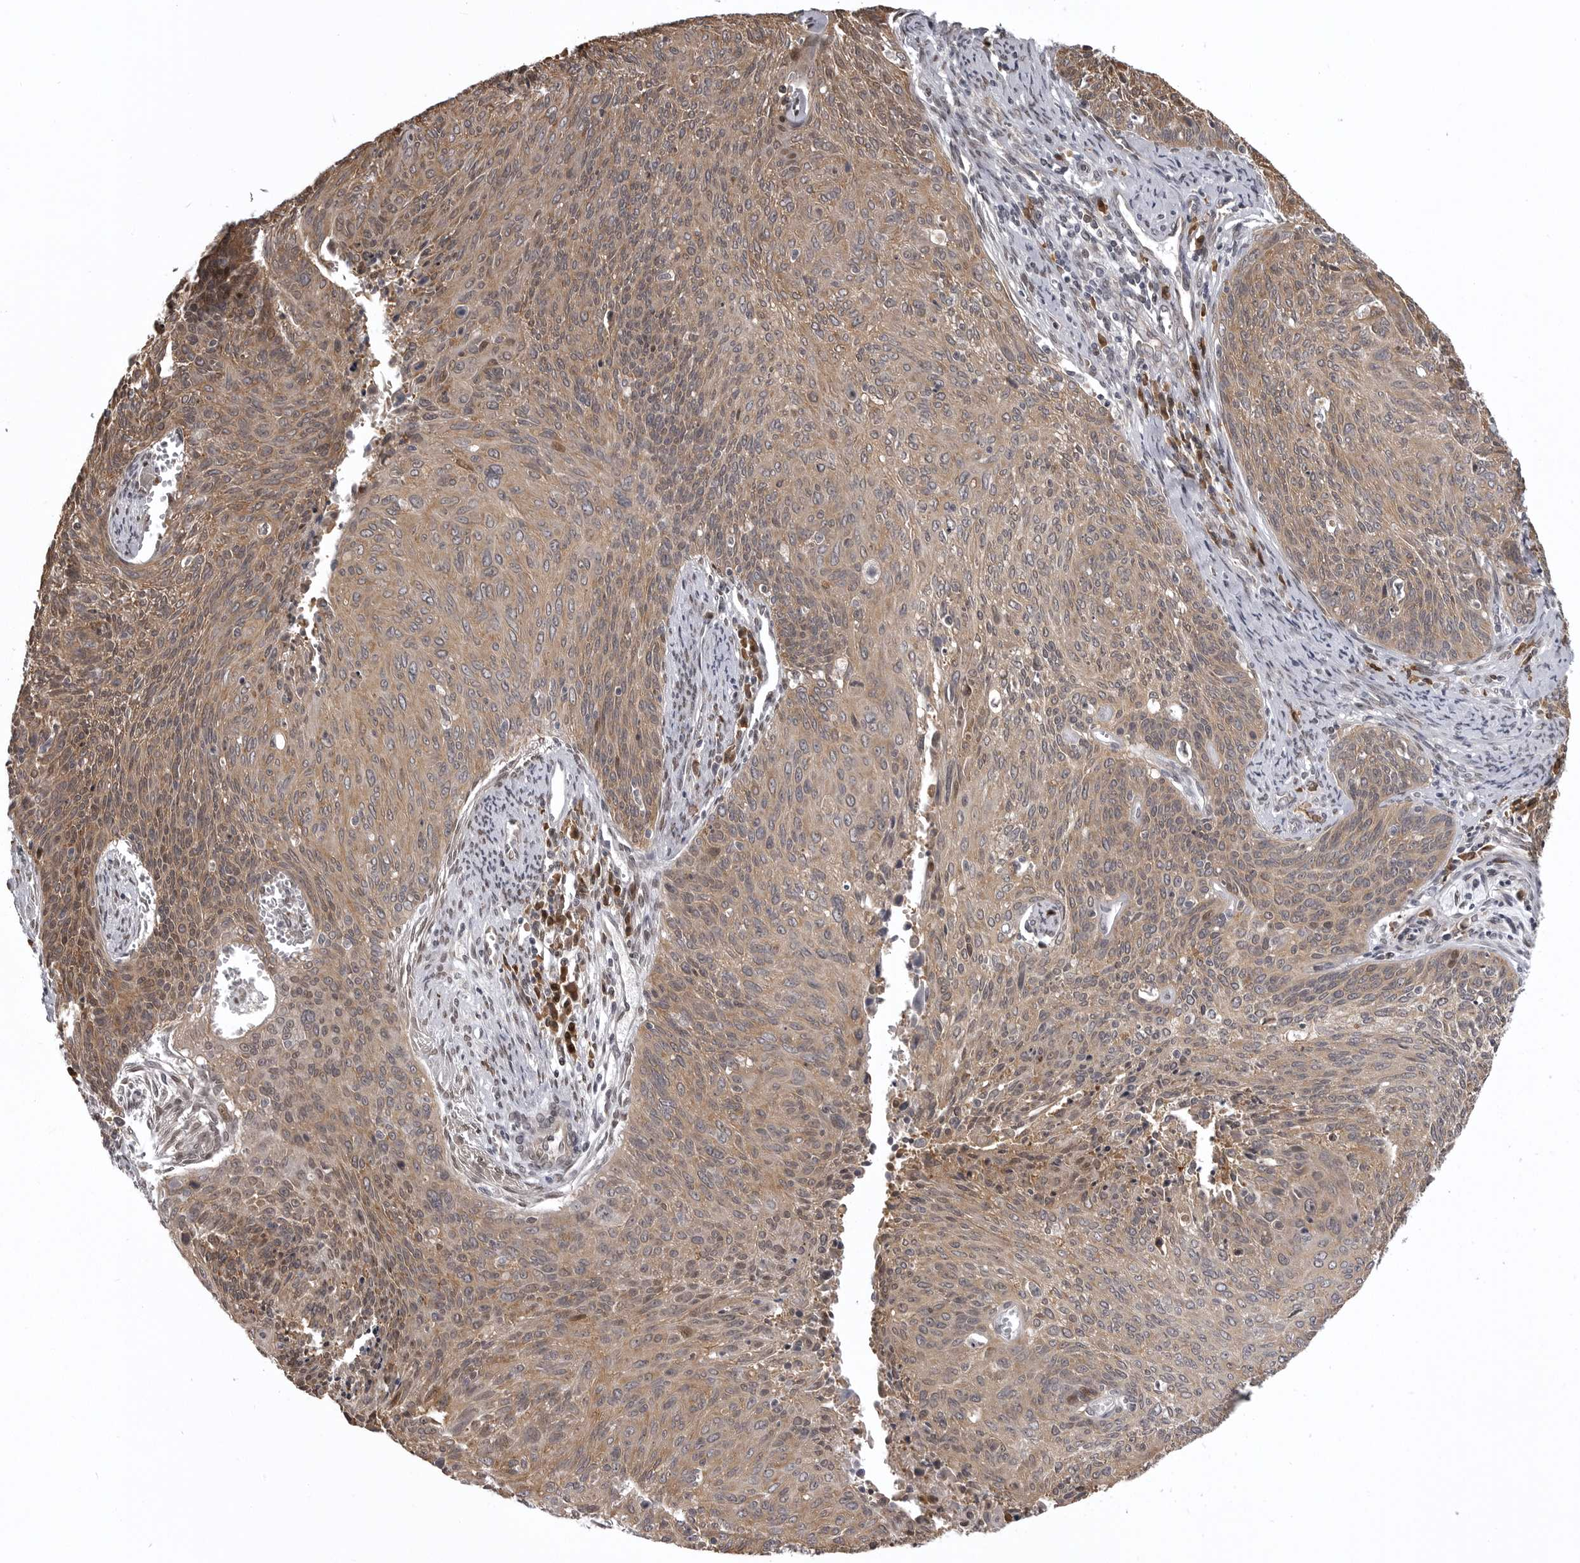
{"staining": {"intensity": "moderate", "quantity": ">75%", "location": "cytoplasmic/membranous"}, "tissue": "cervical cancer", "cell_type": "Tumor cells", "image_type": "cancer", "snomed": [{"axis": "morphology", "description": "Squamous cell carcinoma, NOS"}, {"axis": "topography", "description": "Cervix"}], "caption": "High-magnification brightfield microscopy of cervical cancer stained with DAB (brown) and counterstained with hematoxylin (blue). tumor cells exhibit moderate cytoplasmic/membranous expression is identified in about>75% of cells. (DAB (3,3'-diaminobenzidine) = brown stain, brightfield microscopy at high magnification).", "gene": "SNX16", "patient": {"sex": "female", "age": 55}}